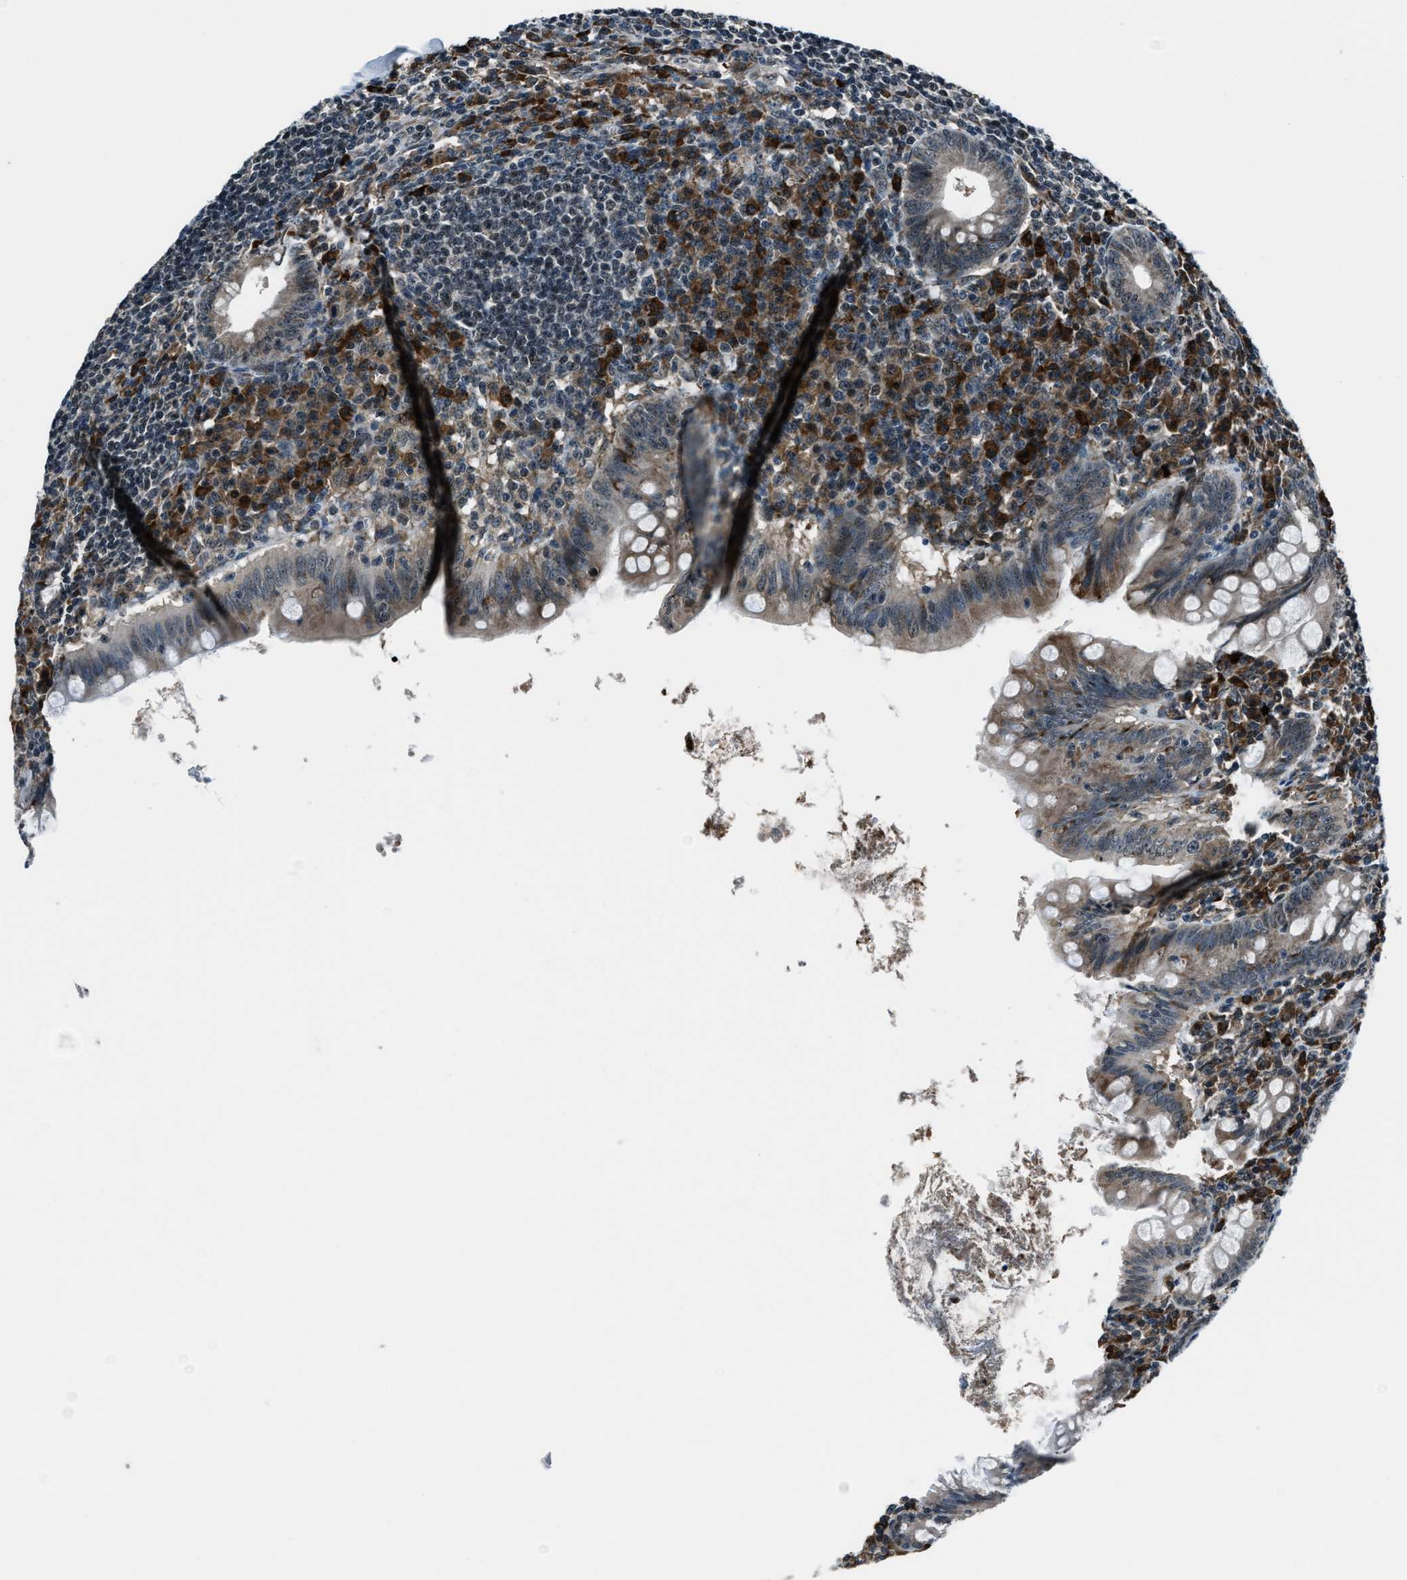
{"staining": {"intensity": "weak", "quantity": "<25%", "location": "cytoplasmic/membranous"}, "tissue": "appendix", "cell_type": "Glandular cells", "image_type": "normal", "snomed": [{"axis": "morphology", "description": "Normal tissue, NOS"}, {"axis": "topography", "description": "Appendix"}], "caption": "The micrograph reveals no staining of glandular cells in normal appendix.", "gene": "ACTL9", "patient": {"sex": "male", "age": 56}}